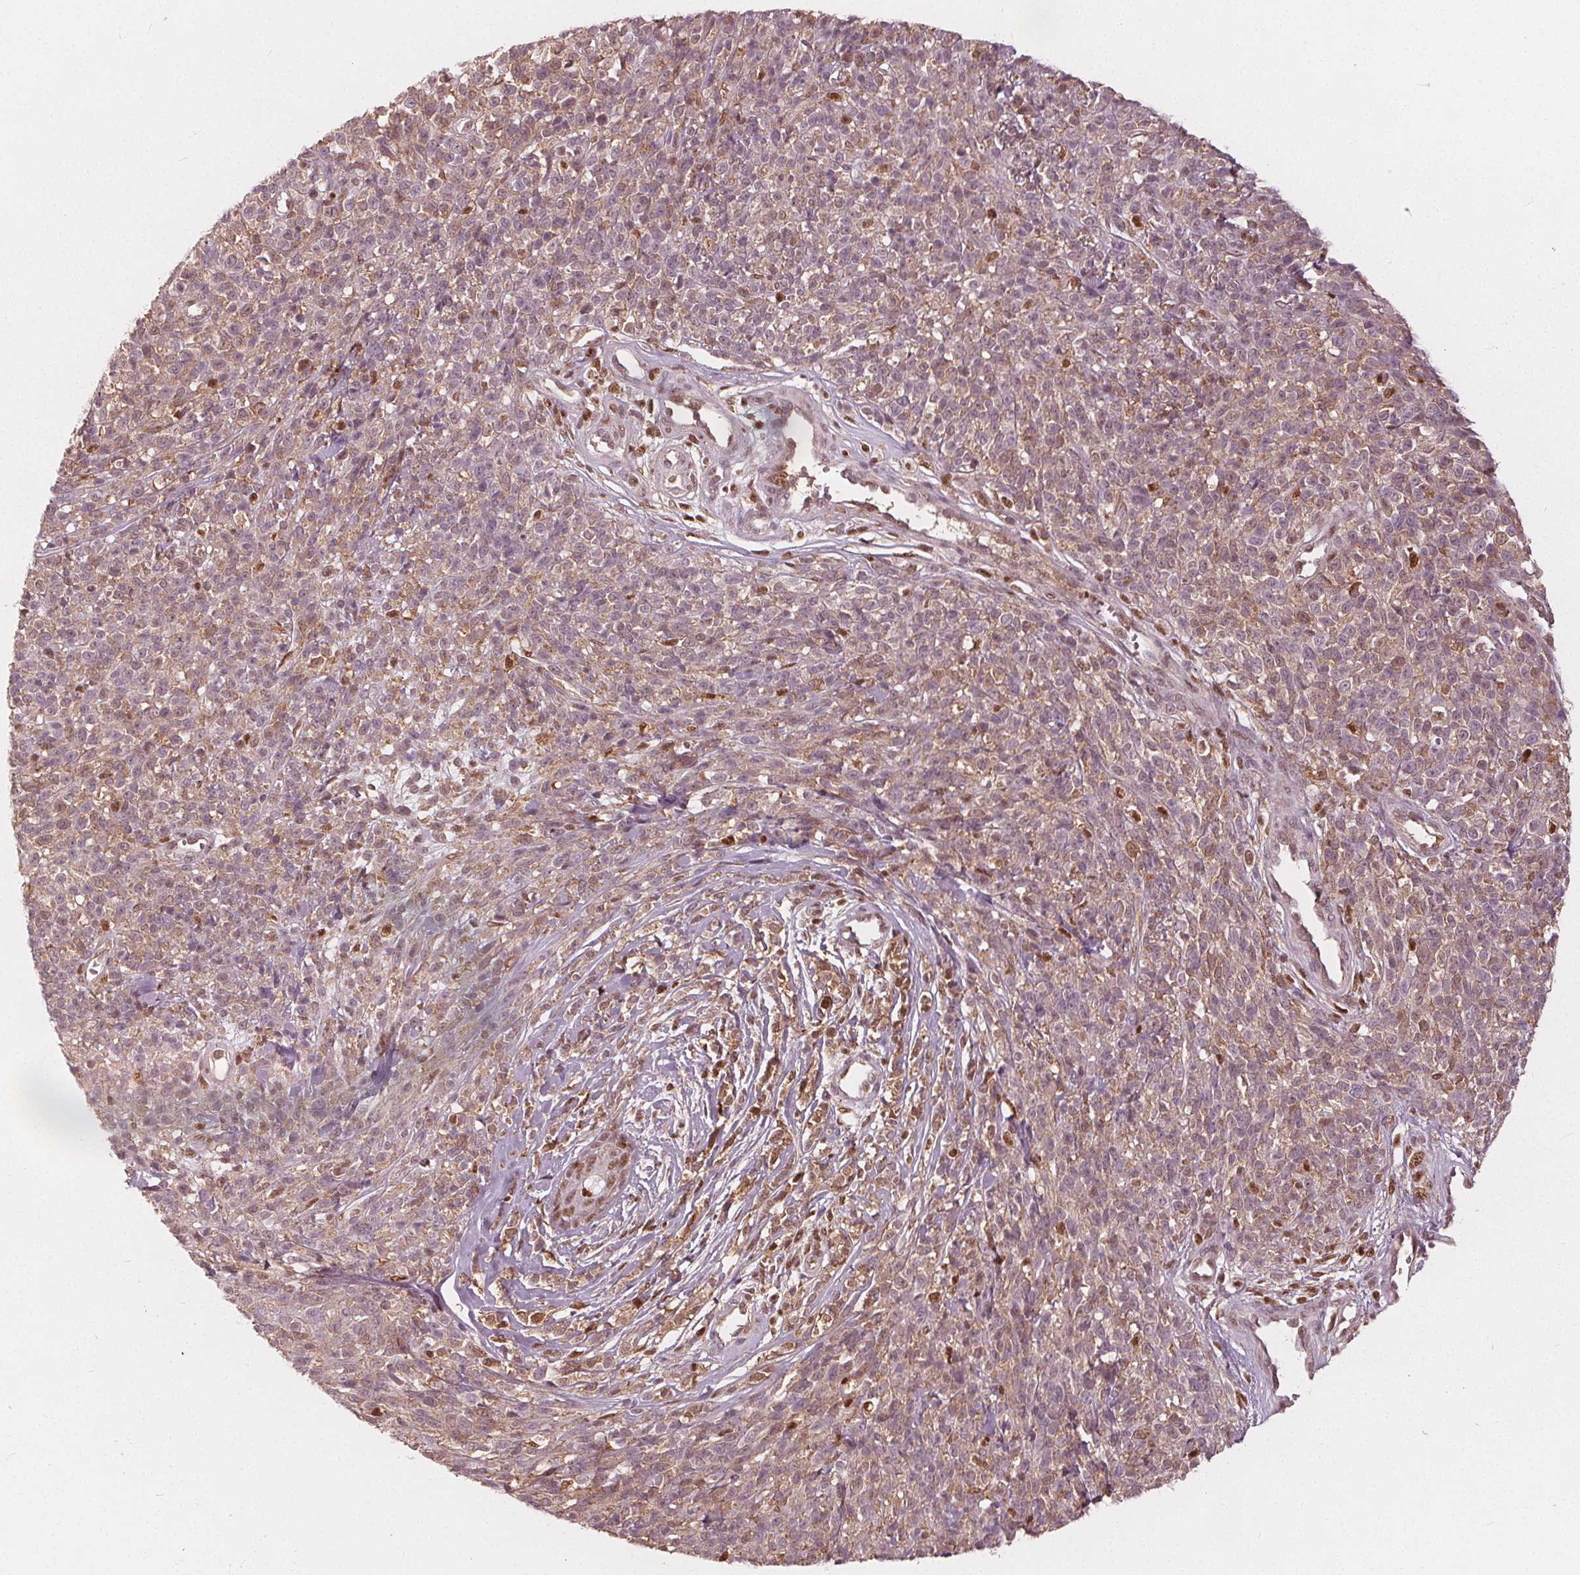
{"staining": {"intensity": "moderate", "quantity": "25%-75%", "location": "cytoplasmic/membranous,nuclear"}, "tissue": "melanoma", "cell_type": "Tumor cells", "image_type": "cancer", "snomed": [{"axis": "morphology", "description": "Malignant melanoma, NOS"}, {"axis": "topography", "description": "Skin"}, {"axis": "topography", "description": "Skin of trunk"}], "caption": "Immunohistochemistry (DAB (3,3'-diaminobenzidine)) staining of human malignant melanoma demonstrates moderate cytoplasmic/membranous and nuclear protein expression in approximately 25%-75% of tumor cells. (brown staining indicates protein expression, while blue staining denotes nuclei).", "gene": "SQSTM1", "patient": {"sex": "male", "age": 74}}